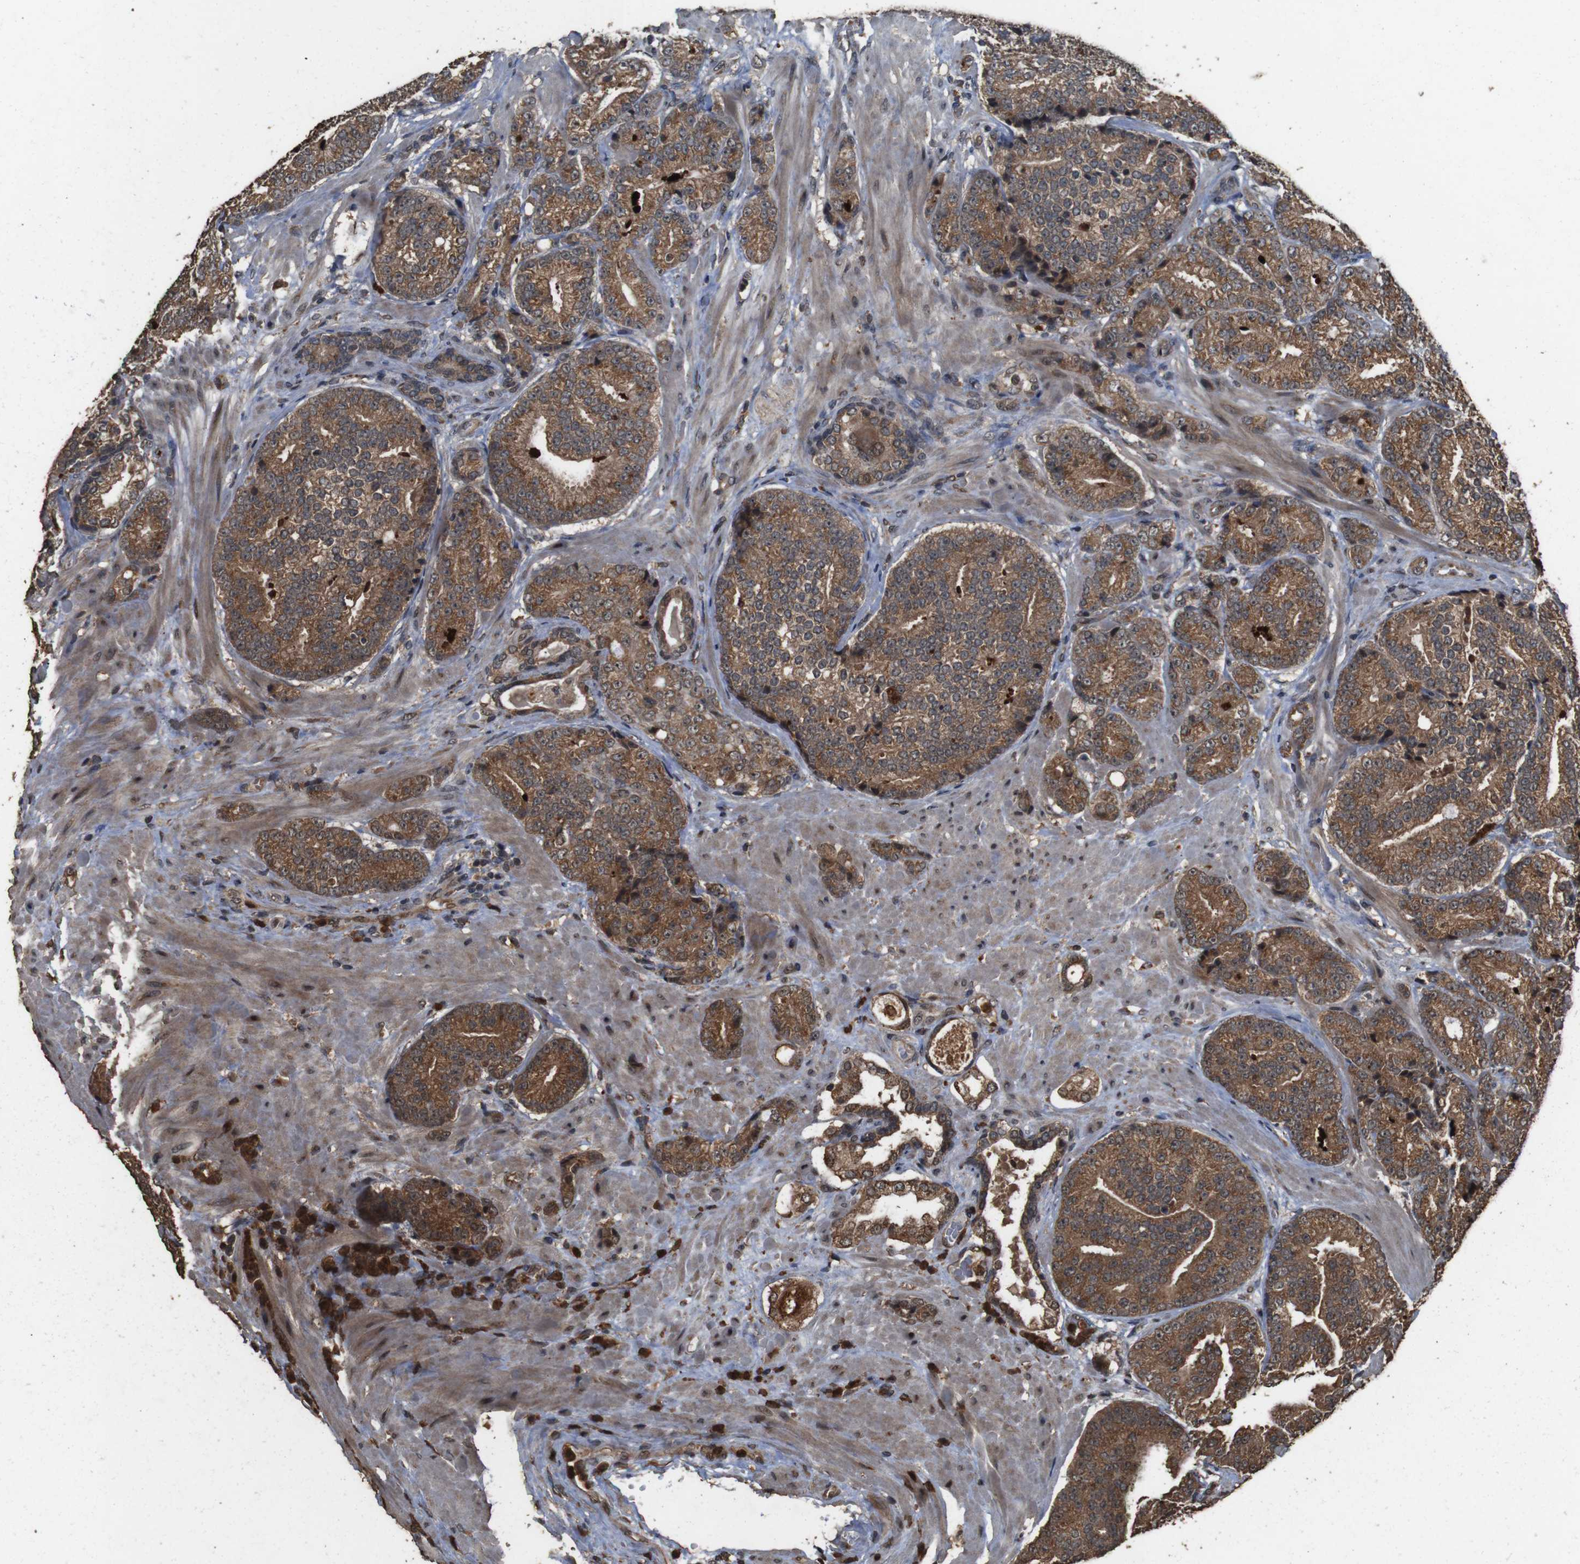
{"staining": {"intensity": "moderate", "quantity": ">75%", "location": "cytoplasmic/membranous"}, "tissue": "prostate cancer", "cell_type": "Tumor cells", "image_type": "cancer", "snomed": [{"axis": "morphology", "description": "Adenocarcinoma, High grade"}, {"axis": "topography", "description": "Prostate"}], "caption": "A histopathology image of human prostate cancer stained for a protein exhibits moderate cytoplasmic/membranous brown staining in tumor cells.", "gene": "RRAS2", "patient": {"sex": "male", "age": 61}}